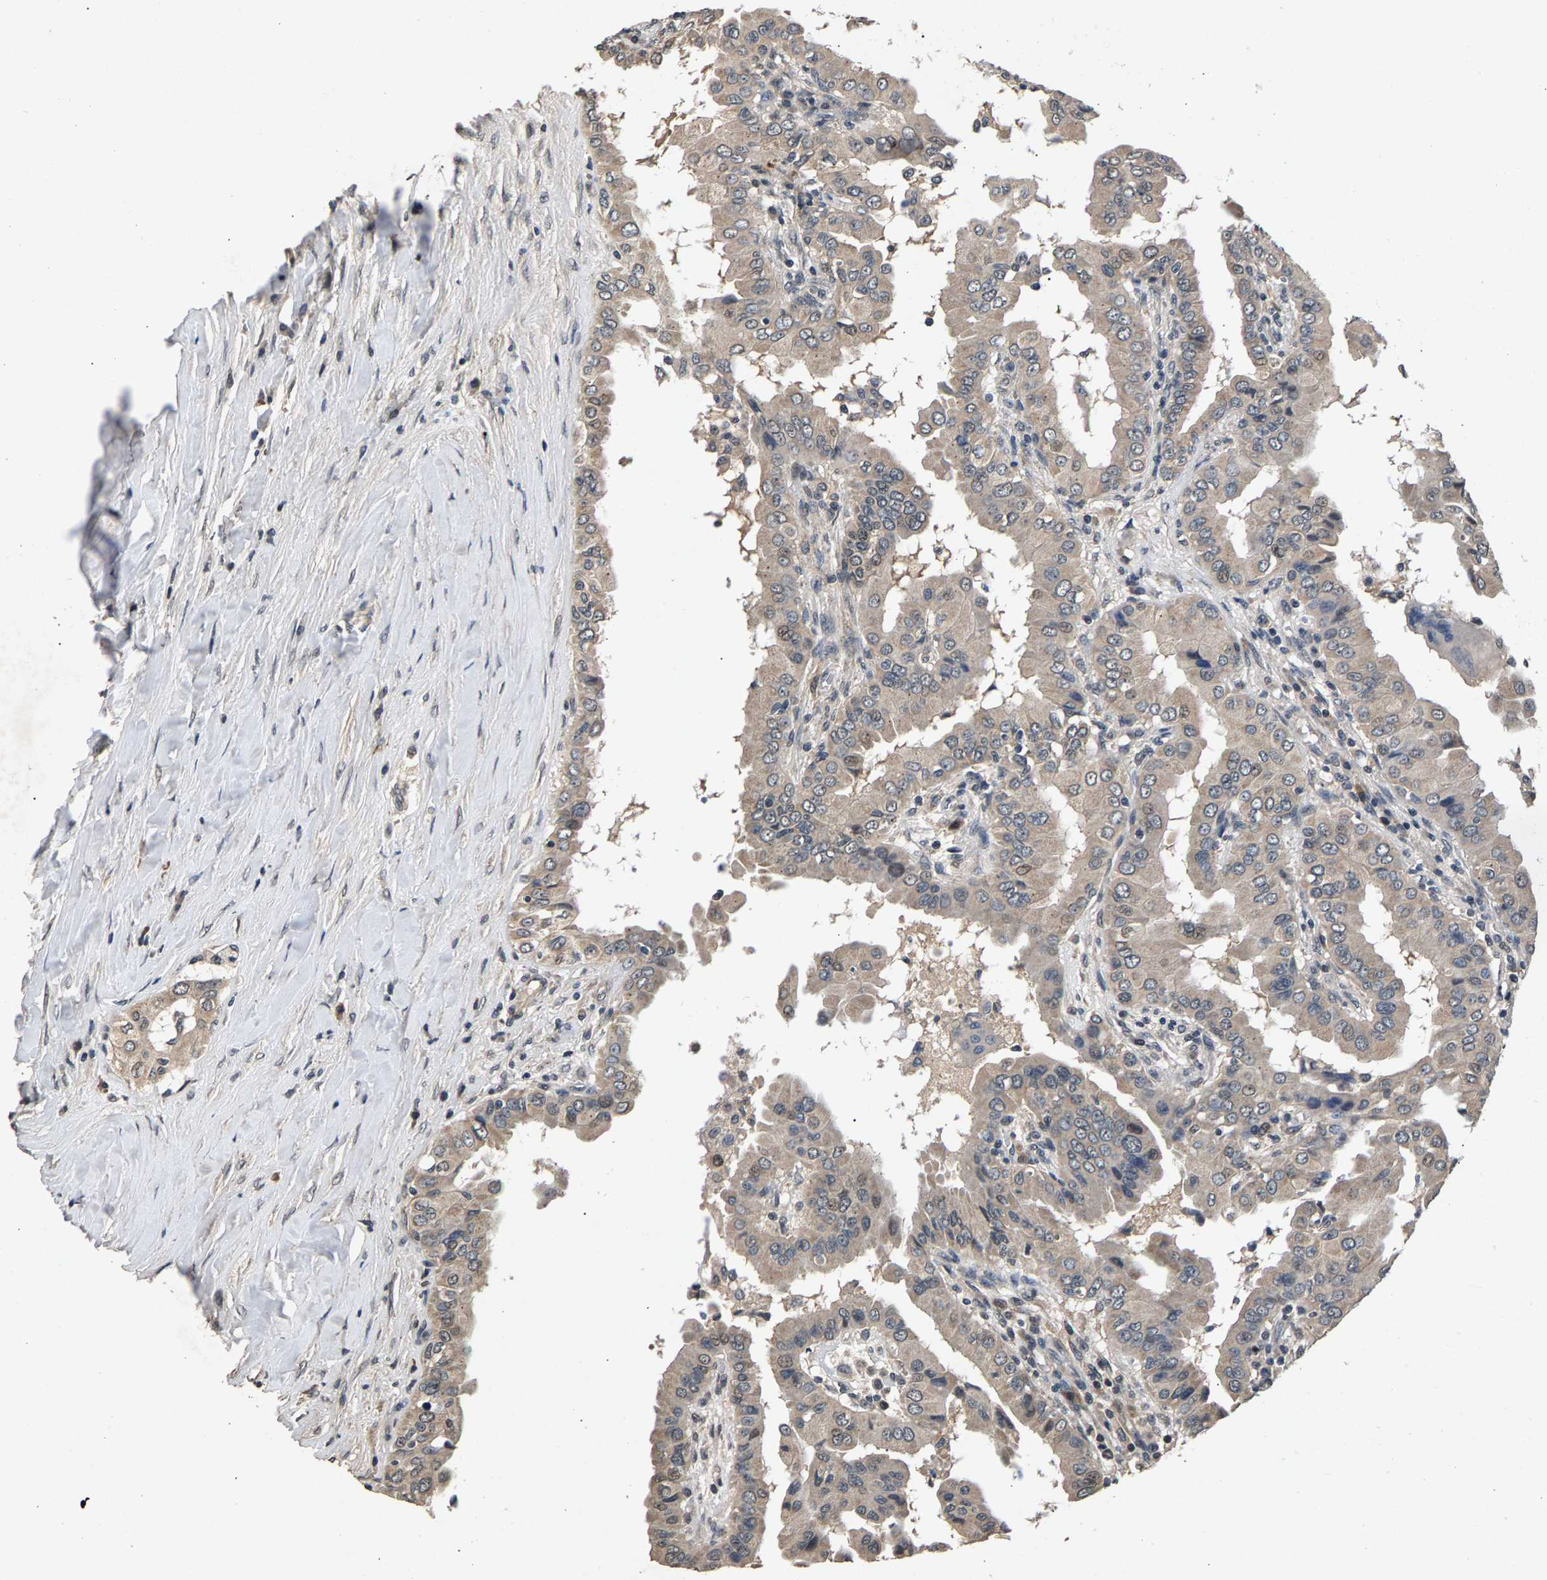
{"staining": {"intensity": "weak", "quantity": "25%-75%", "location": "cytoplasmic/membranous"}, "tissue": "thyroid cancer", "cell_type": "Tumor cells", "image_type": "cancer", "snomed": [{"axis": "morphology", "description": "Papillary adenocarcinoma, NOS"}, {"axis": "topography", "description": "Thyroid gland"}], "caption": "This is a histology image of immunohistochemistry (IHC) staining of thyroid cancer (papillary adenocarcinoma), which shows weak staining in the cytoplasmic/membranous of tumor cells.", "gene": "RBM33", "patient": {"sex": "male", "age": 33}}